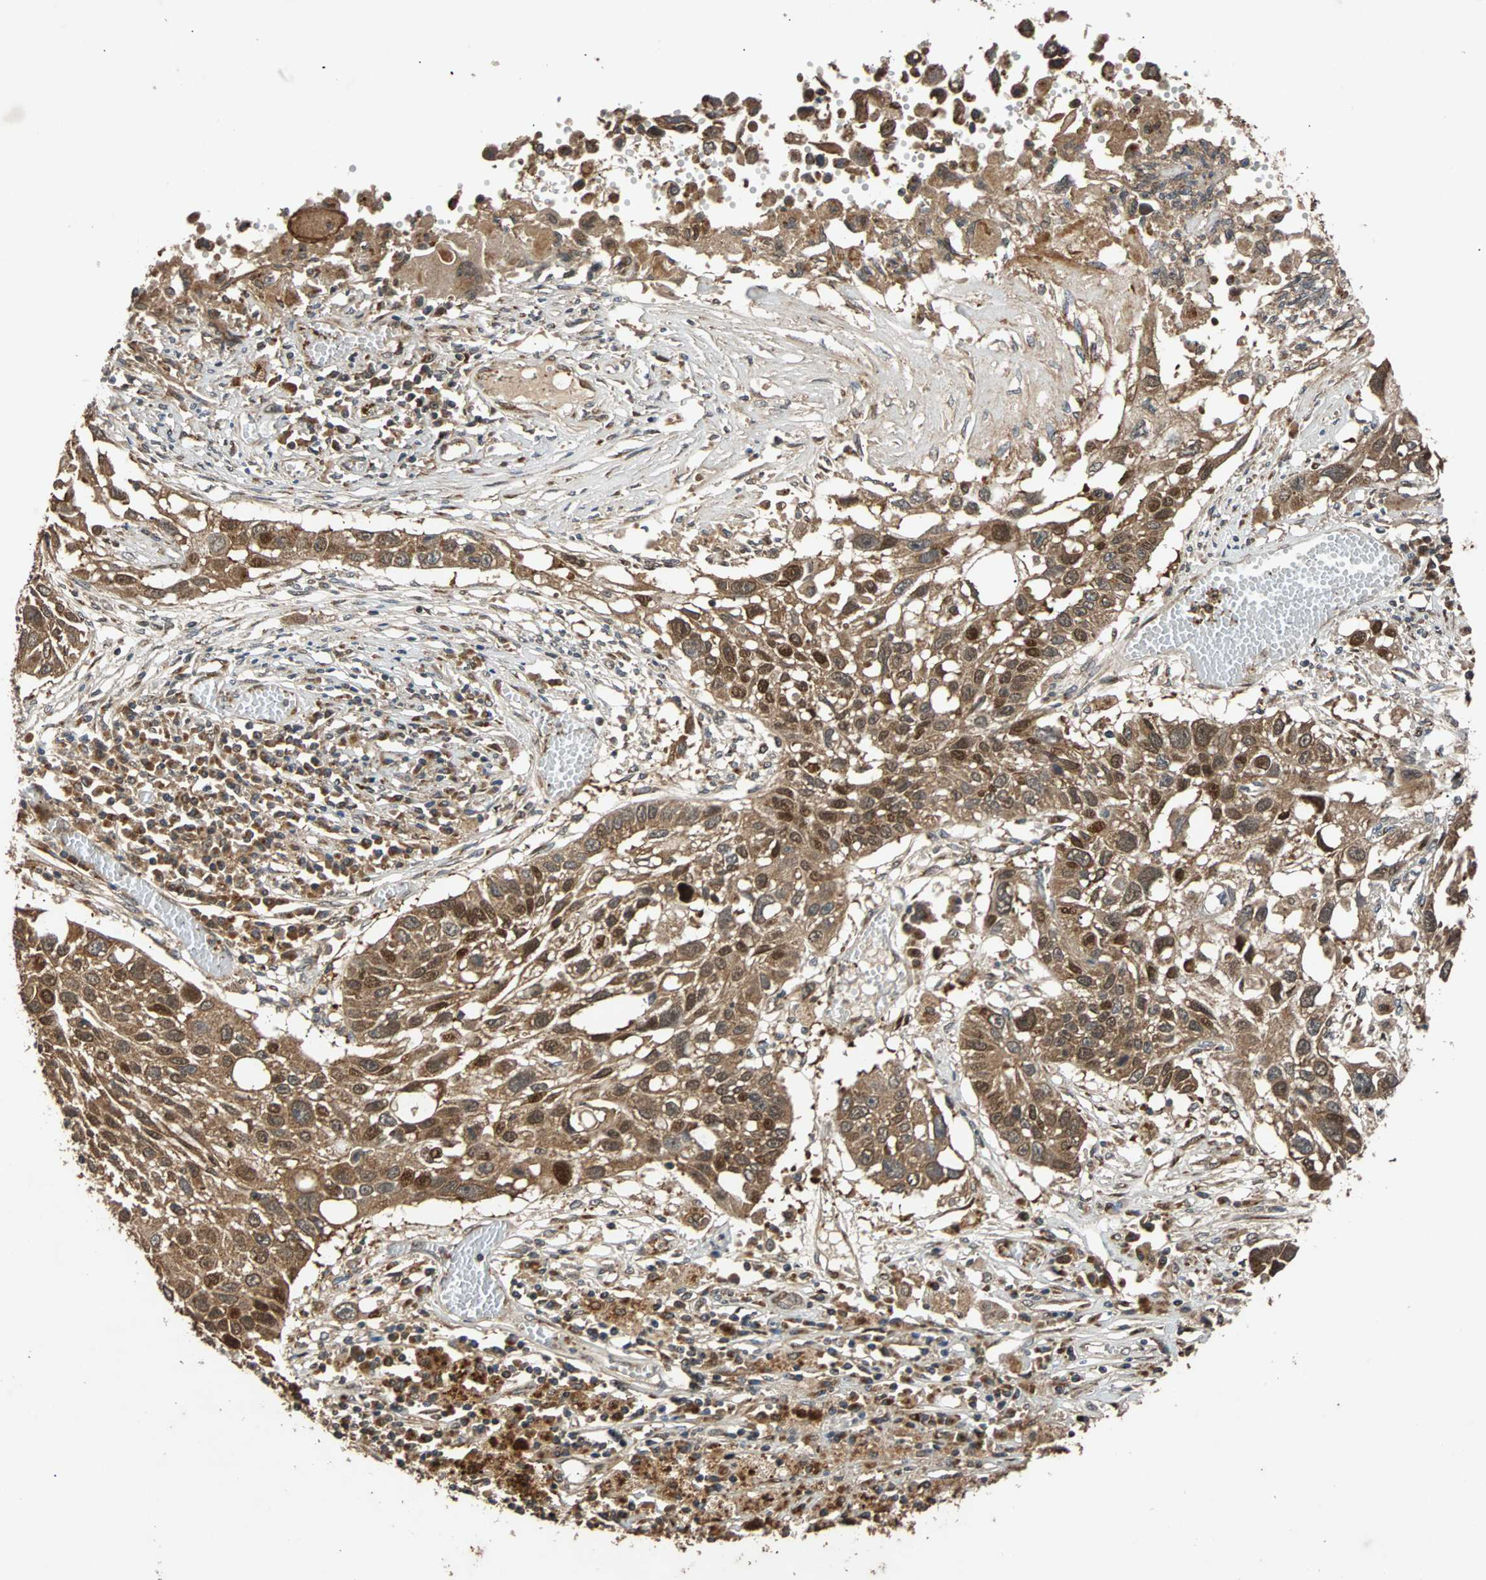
{"staining": {"intensity": "strong", "quantity": ">75%", "location": "cytoplasmic/membranous,nuclear"}, "tissue": "lung cancer", "cell_type": "Tumor cells", "image_type": "cancer", "snomed": [{"axis": "morphology", "description": "Squamous cell carcinoma, NOS"}, {"axis": "topography", "description": "Lung"}], "caption": "Protein expression analysis of human squamous cell carcinoma (lung) reveals strong cytoplasmic/membranous and nuclear positivity in about >75% of tumor cells.", "gene": "USP31", "patient": {"sex": "male", "age": 71}}